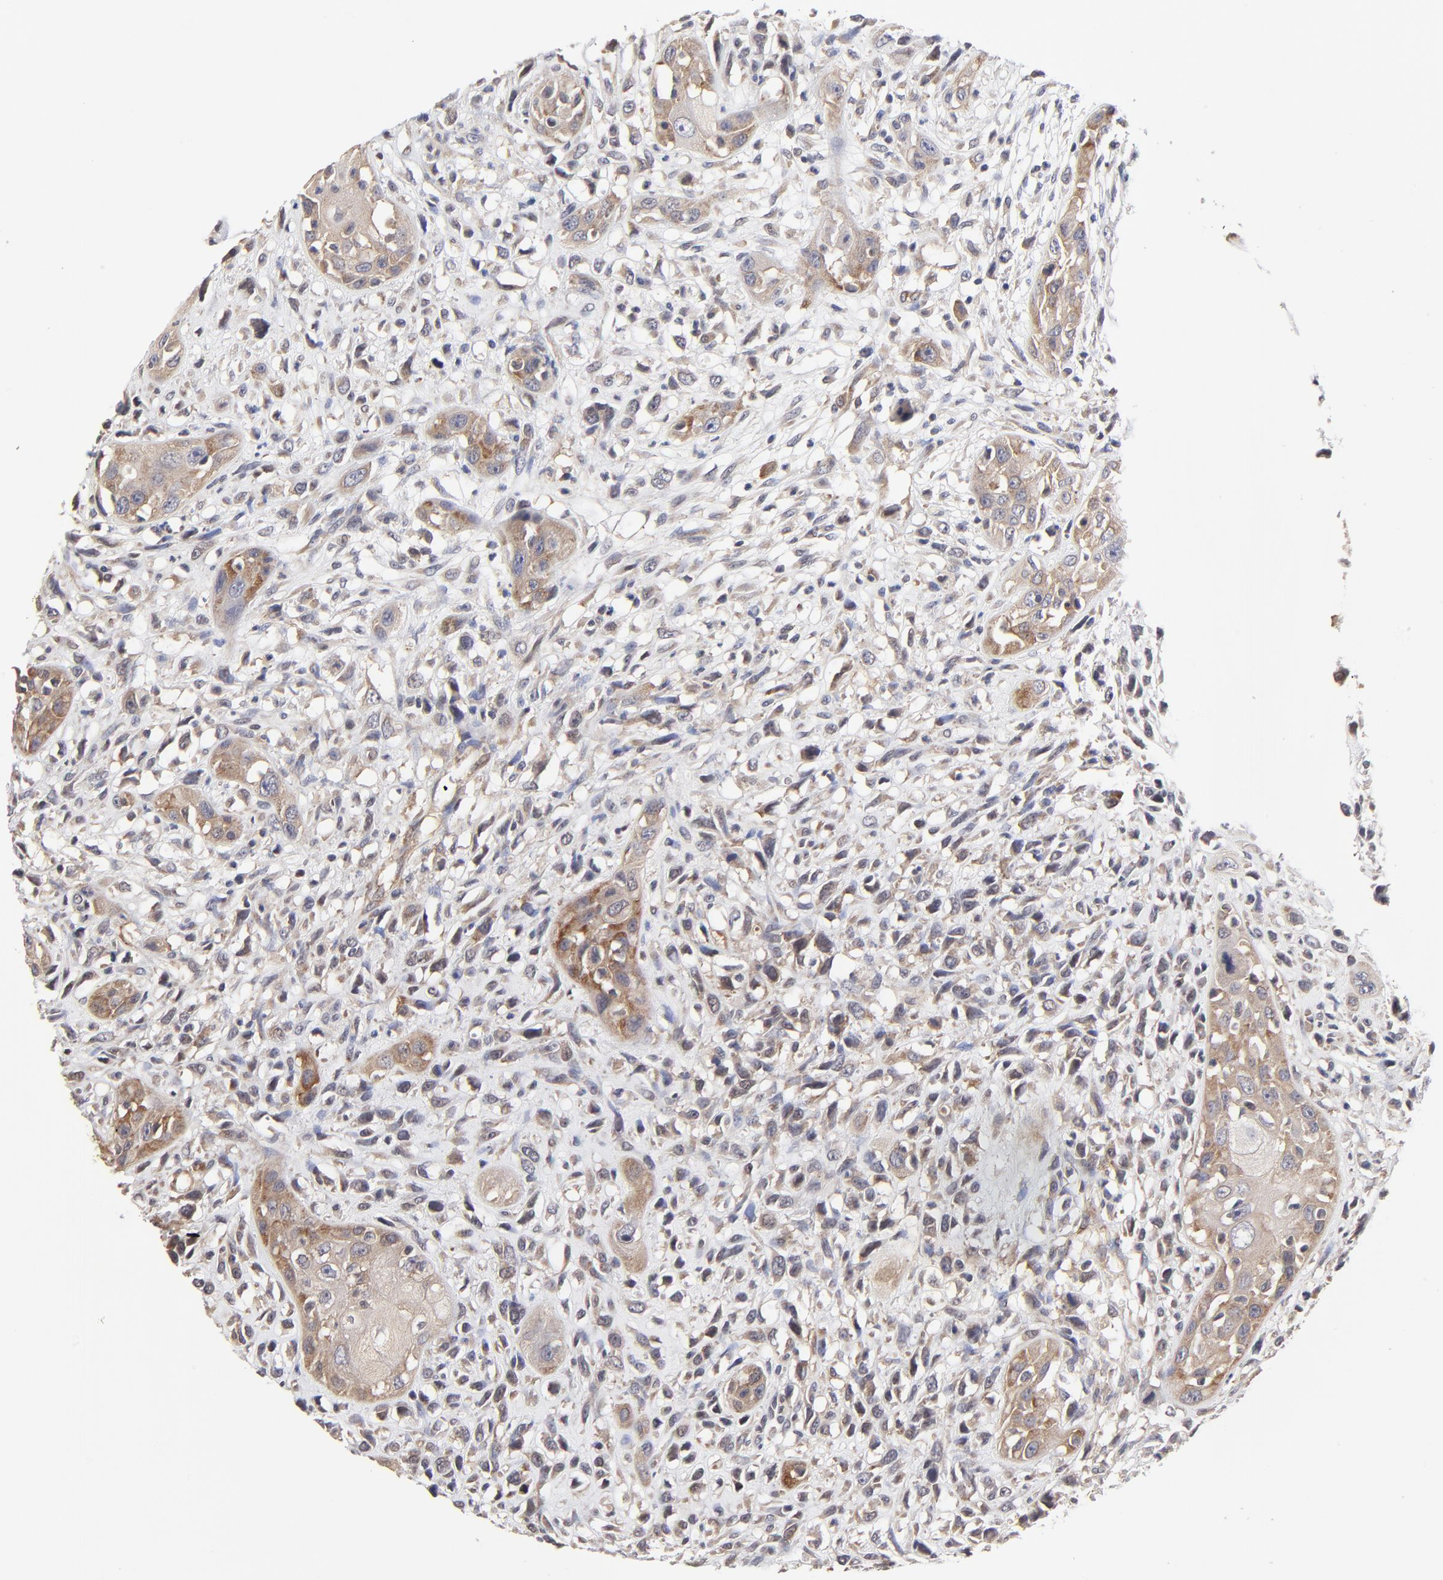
{"staining": {"intensity": "strong", "quantity": ">75%", "location": "cytoplasmic/membranous"}, "tissue": "head and neck cancer", "cell_type": "Tumor cells", "image_type": "cancer", "snomed": [{"axis": "morphology", "description": "Necrosis, NOS"}, {"axis": "morphology", "description": "Neoplasm, malignant, NOS"}, {"axis": "topography", "description": "Salivary gland"}, {"axis": "topography", "description": "Head-Neck"}], "caption": "Immunohistochemistry (IHC) photomicrograph of neoplastic tissue: human head and neck cancer (malignant neoplasm) stained using IHC reveals high levels of strong protein expression localized specifically in the cytoplasmic/membranous of tumor cells, appearing as a cytoplasmic/membranous brown color.", "gene": "ZNF157", "patient": {"sex": "male", "age": 43}}